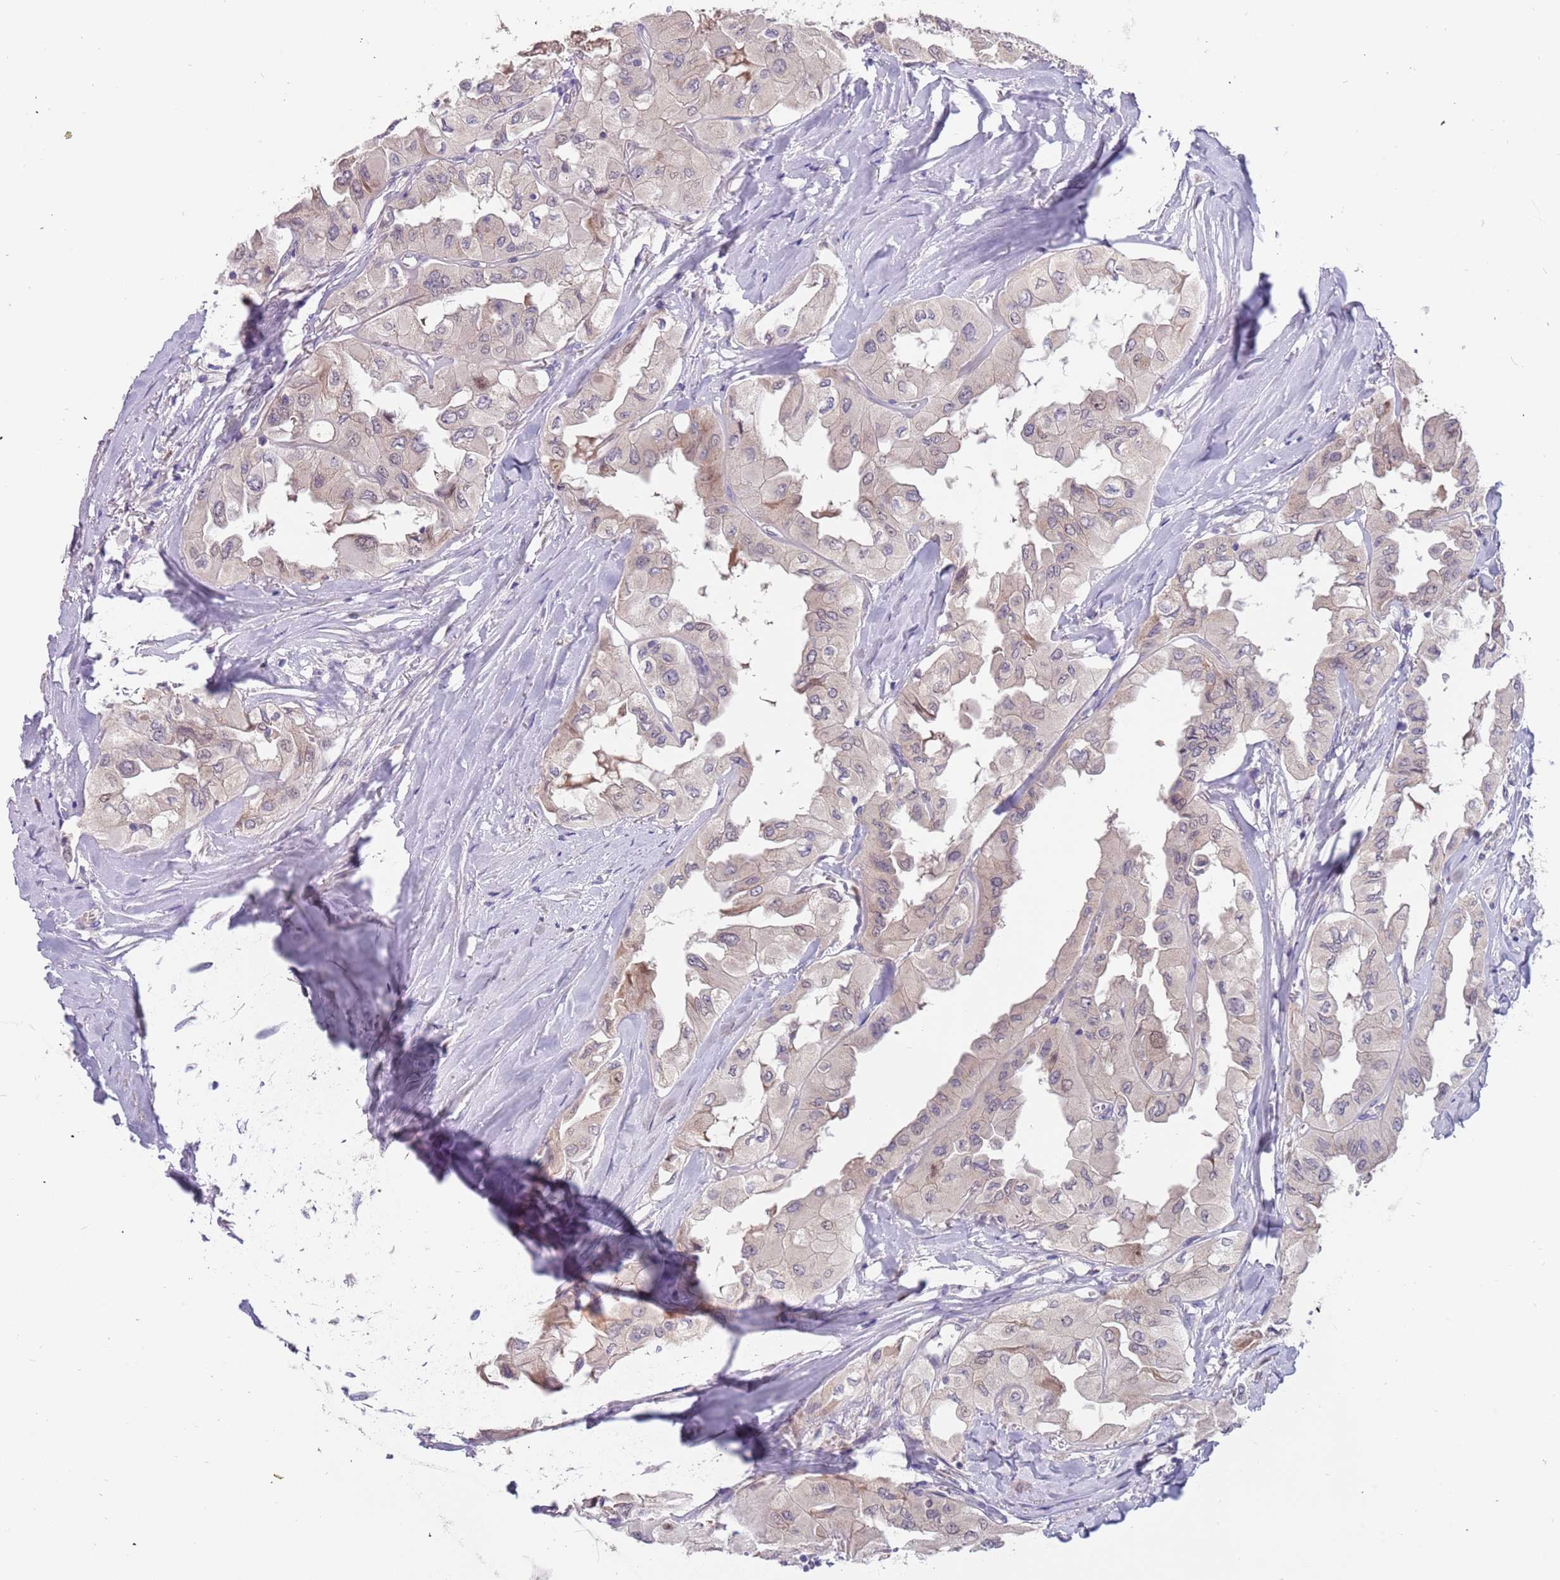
{"staining": {"intensity": "negative", "quantity": "none", "location": "none"}, "tissue": "thyroid cancer", "cell_type": "Tumor cells", "image_type": "cancer", "snomed": [{"axis": "morphology", "description": "Normal tissue, NOS"}, {"axis": "morphology", "description": "Papillary adenocarcinoma, NOS"}, {"axis": "topography", "description": "Thyroid gland"}], "caption": "DAB (3,3'-diaminobenzidine) immunohistochemical staining of thyroid papillary adenocarcinoma reveals no significant staining in tumor cells.", "gene": "ZNF746", "patient": {"sex": "female", "age": 59}}